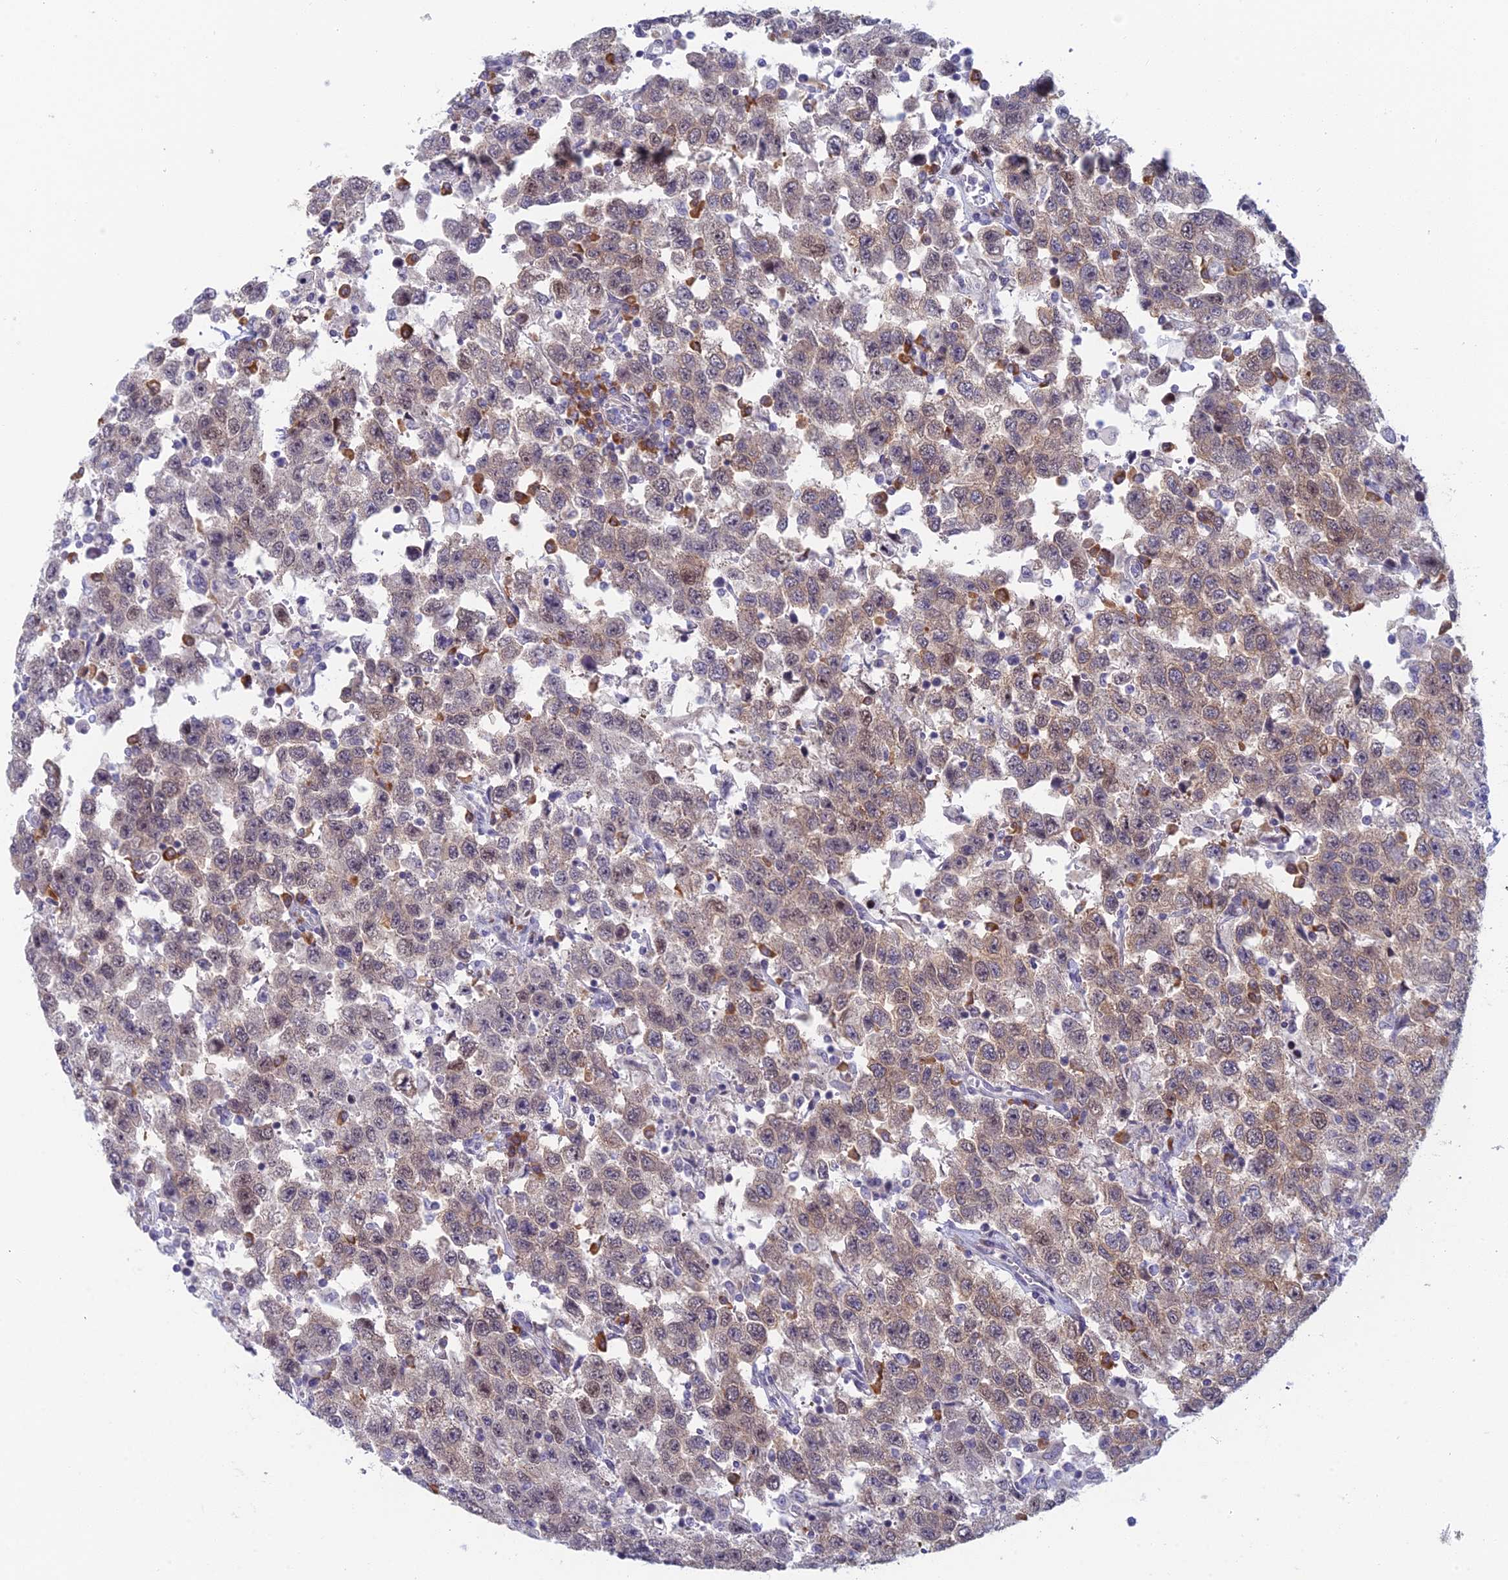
{"staining": {"intensity": "weak", "quantity": "25%-75%", "location": "cytoplasmic/membranous"}, "tissue": "testis cancer", "cell_type": "Tumor cells", "image_type": "cancer", "snomed": [{"axis": "morphology", "description": "Seminoma, NOS"}, {"axis": "topography", "description": "Testis"}], "caption": "The image displays immunohistochemical staining of seminoma (testis). There is weak cytoplasmic/membranous positivity is appreciated in about 25%-75% of tumor cells.", "gene": "PPP1R26", "patient": {"sex": "male", "age": 41}}